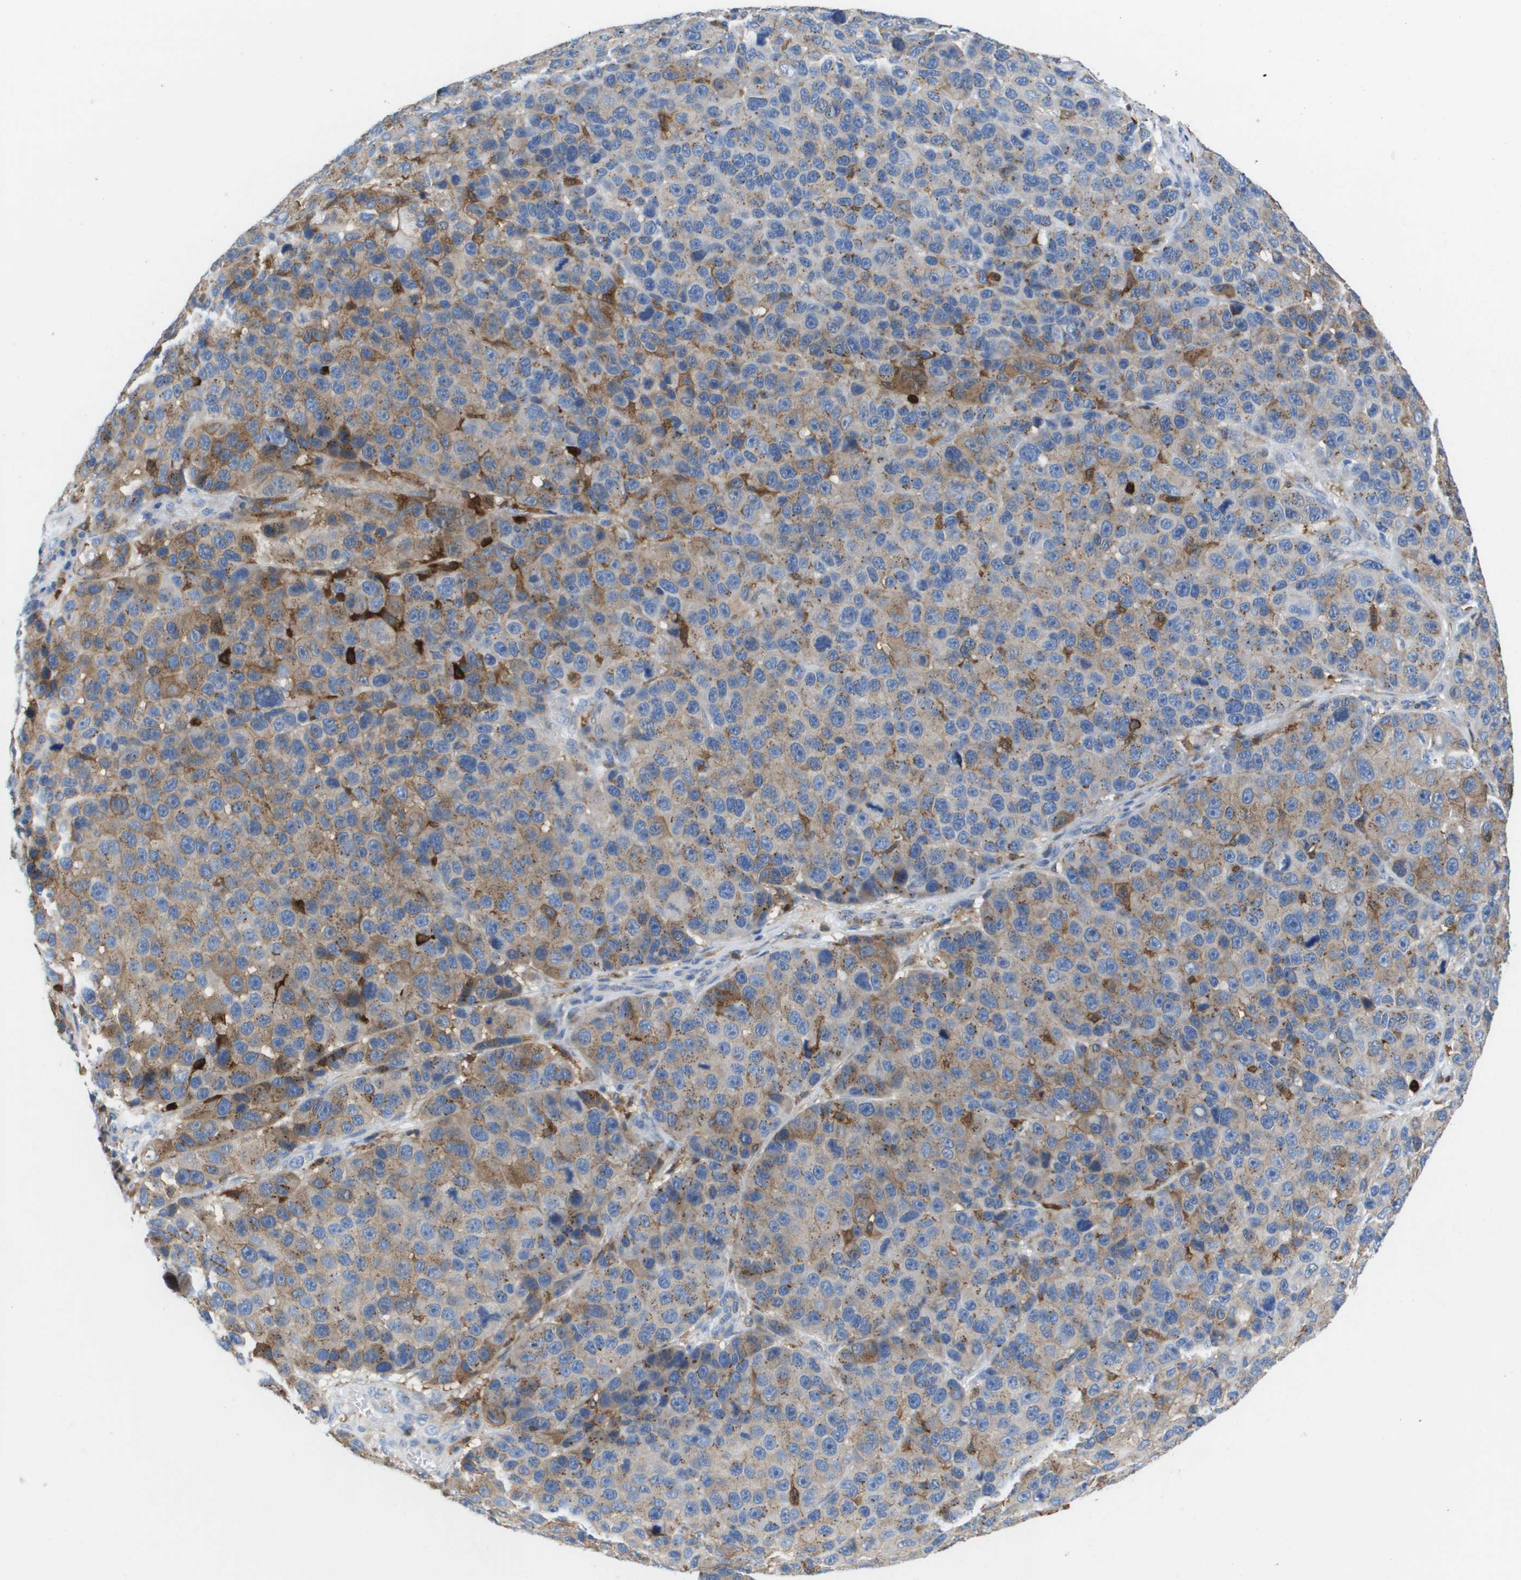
{"staining": {"intensity": "moderate", "quantity": "<25%", "location": "cytoplasmic/membranous"}, "tissue": "melanoma", "cell_type": "Tumor cells", "image_type": "cancer", "snomed": [{"axis": "morphology", "description": "Malignant melanoma, NOS"}, {"axis": "topography", "description": "Skin"}], "caption": "Malignant melanoma stained with a brown dye demonstrates moderate cytoplasmic/membranous positive expression in approximately <25% of tumor cells.", "gene": "SLC37A2", "patient": {"sex": "male", "age": 53}}